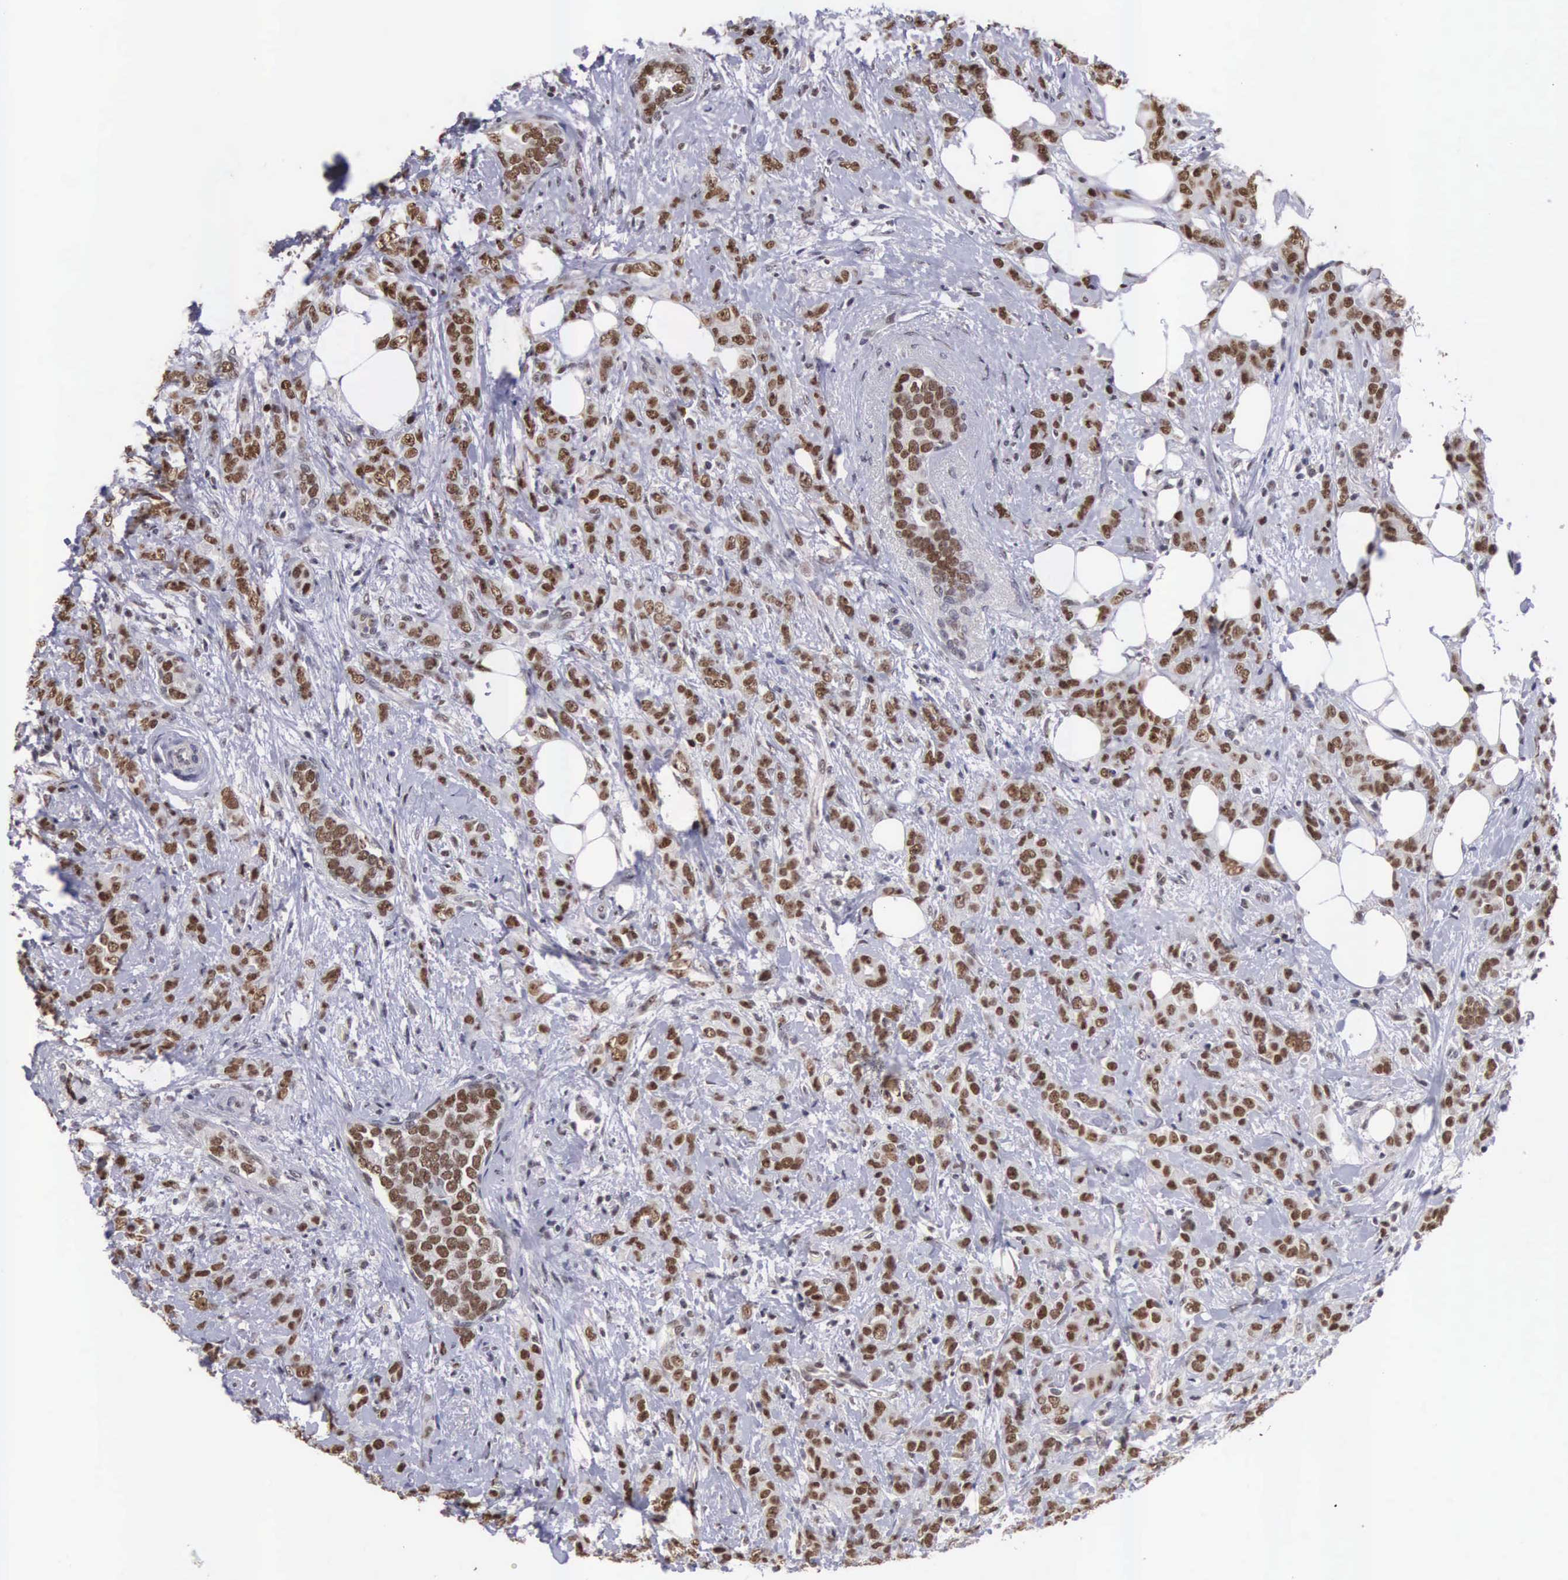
{"staining": {"intensity": "moderate", "quantity": ">75%", "location": "nuclear"}, "tissue": "breast cancer", "cell_type": "Tumor cells", "image_type": "cancer", "snomed": [{"axis": "morphology", "description": "Duct carcinoma"}, {"axis": "topography", "description": "Breast"}], "caption": "Immunohistochemical staining of breast cancer exhibits medium levels of moderate nuclear staining in about >75% of tumor cells. (IHC, brightfield microscopy, high magnification).", "gene": "ZNF275", "patient": {"sex": "female", "age": 53}}